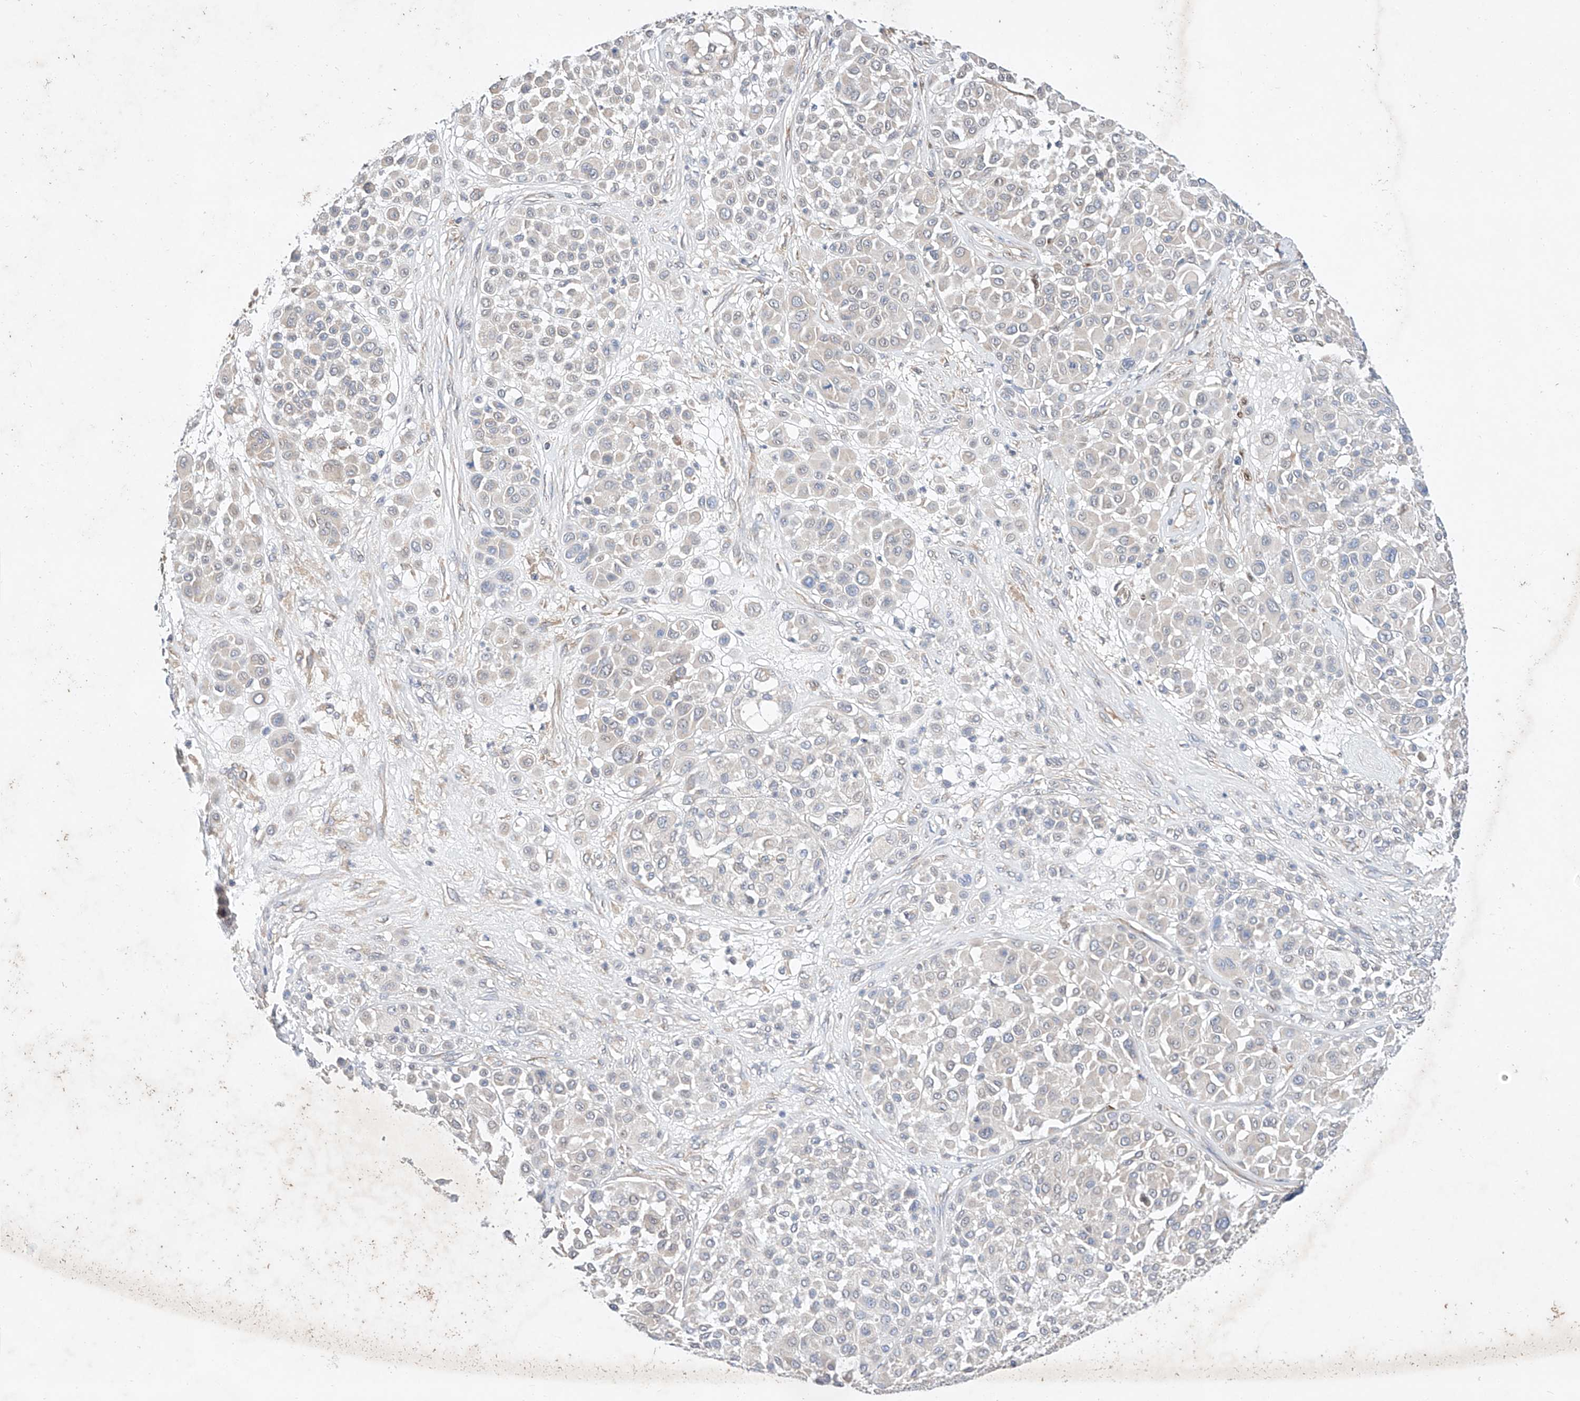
{"staining": {"intensity": "negative", "quantity": "none", "location": "none"}, "tissue": "melanoma", "cell_type": "Tumor cells", "image_type": "cancer", "snomed": [{"axis": "morphology", "description": "Malignant melanoma, Metastatic site"}, {"axis": "topography", "description": "Soft tissue"}], "caption": "A high-resolution image shows IHC staining of malignant melanoma (metastatic site), which reveals no significant staining in tumor cells. (IHC, brightfield microscopy, high magnification).", "gene": "C6orf118", "patient": {"sex": "male", "age": 41}}